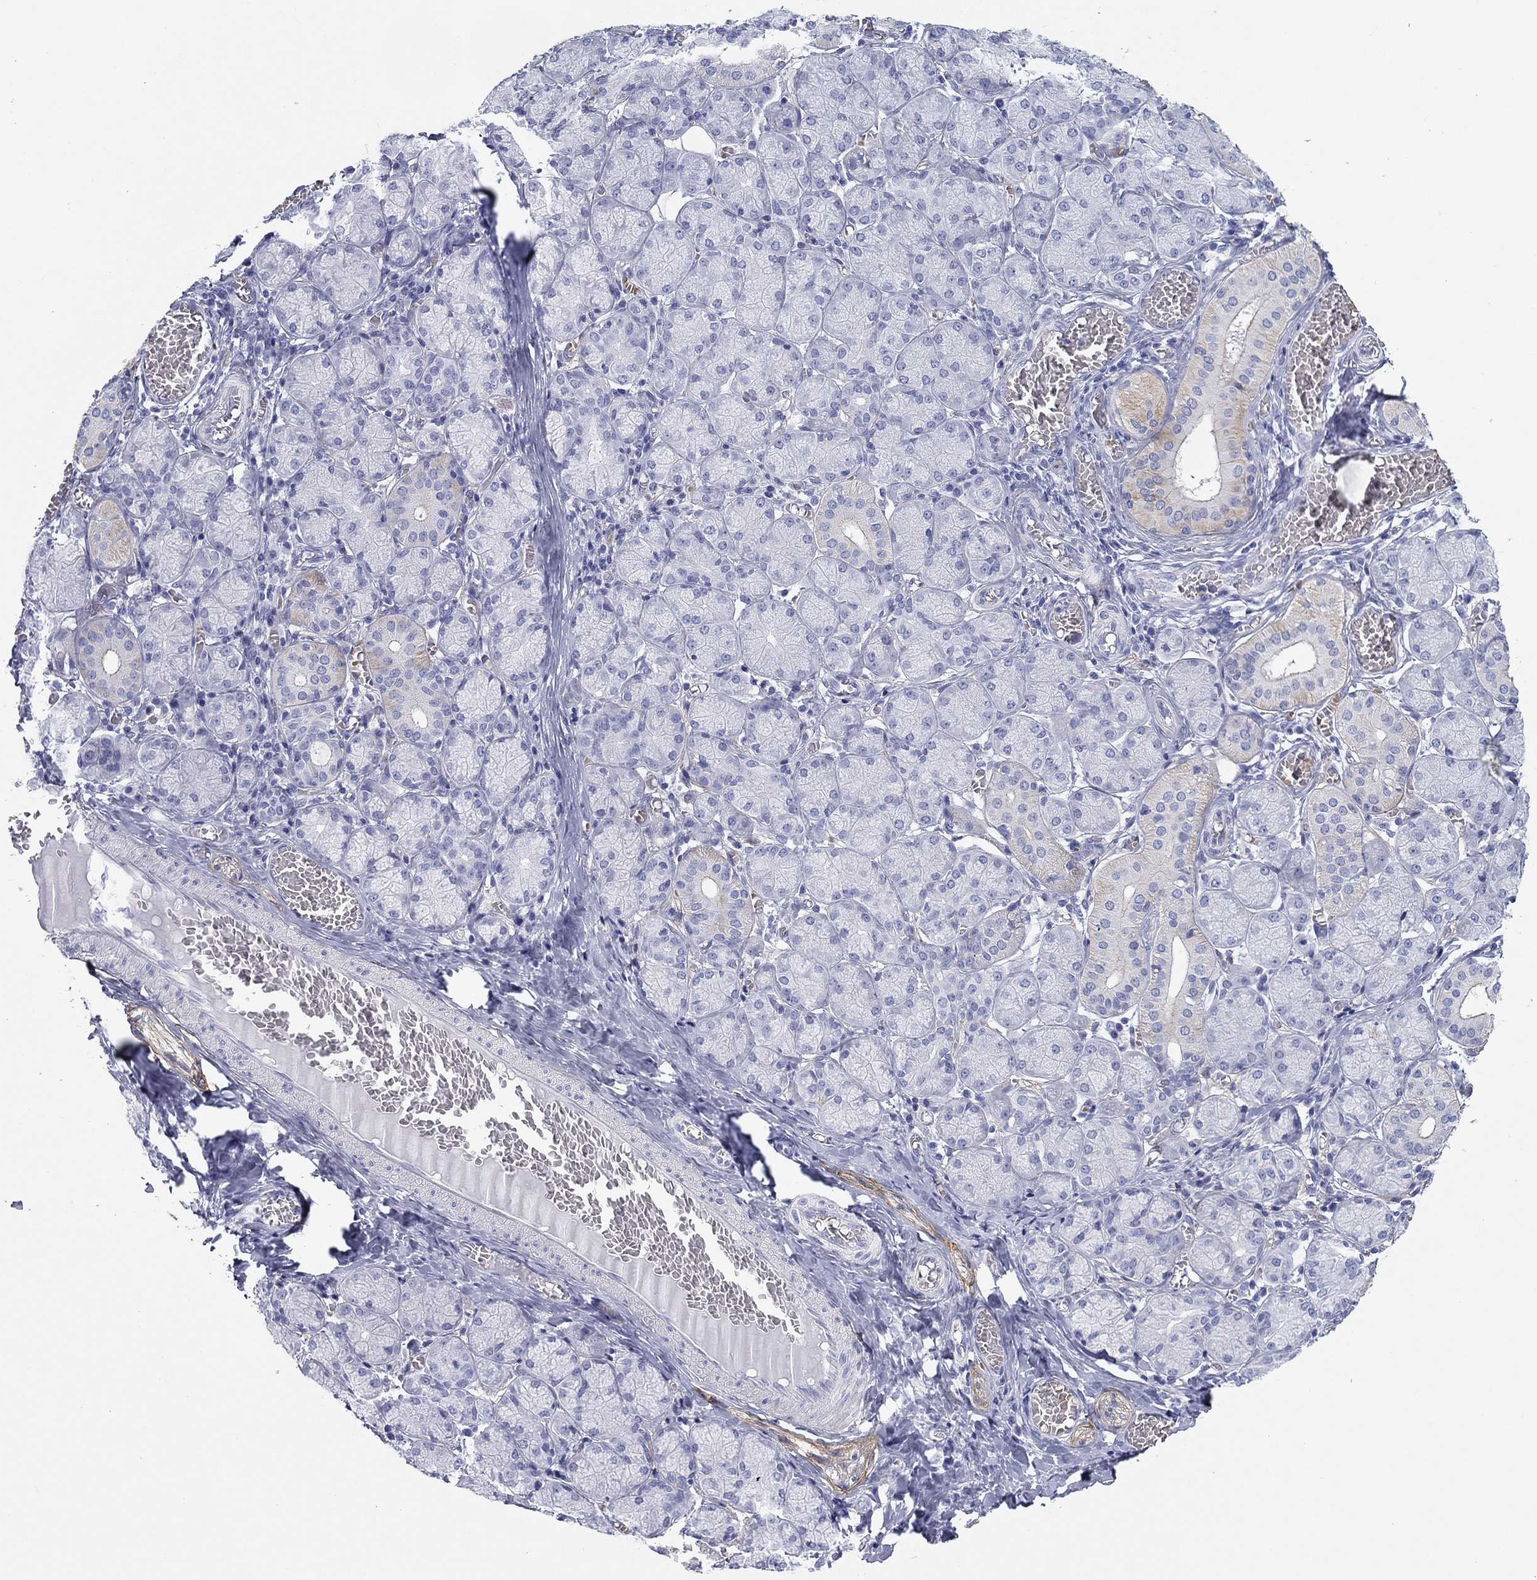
{"staining": {"intensity": "strong", "quantity": "<25%", "location": "cytoplasmic/membranous"}, "tissue": "salivary gland", "cell_type": "Glandular cells", "image_type": "normal", "snomed": [{"axis": "morphology", "description": "Normal tissue, NOS"}, {"axis": "topography", "description": "Salivary gland"}, {"axis": "topography", "description": "Peripheral nerve tissue"}], "caption": "Immunohistochemistry of benign salivary gland exhibits medium levels of strong cytoplasmic/membranous staining in about <25% of glandular cells.", "gene": "GPC1", "patient": {"sex": "female", "age": 24}}